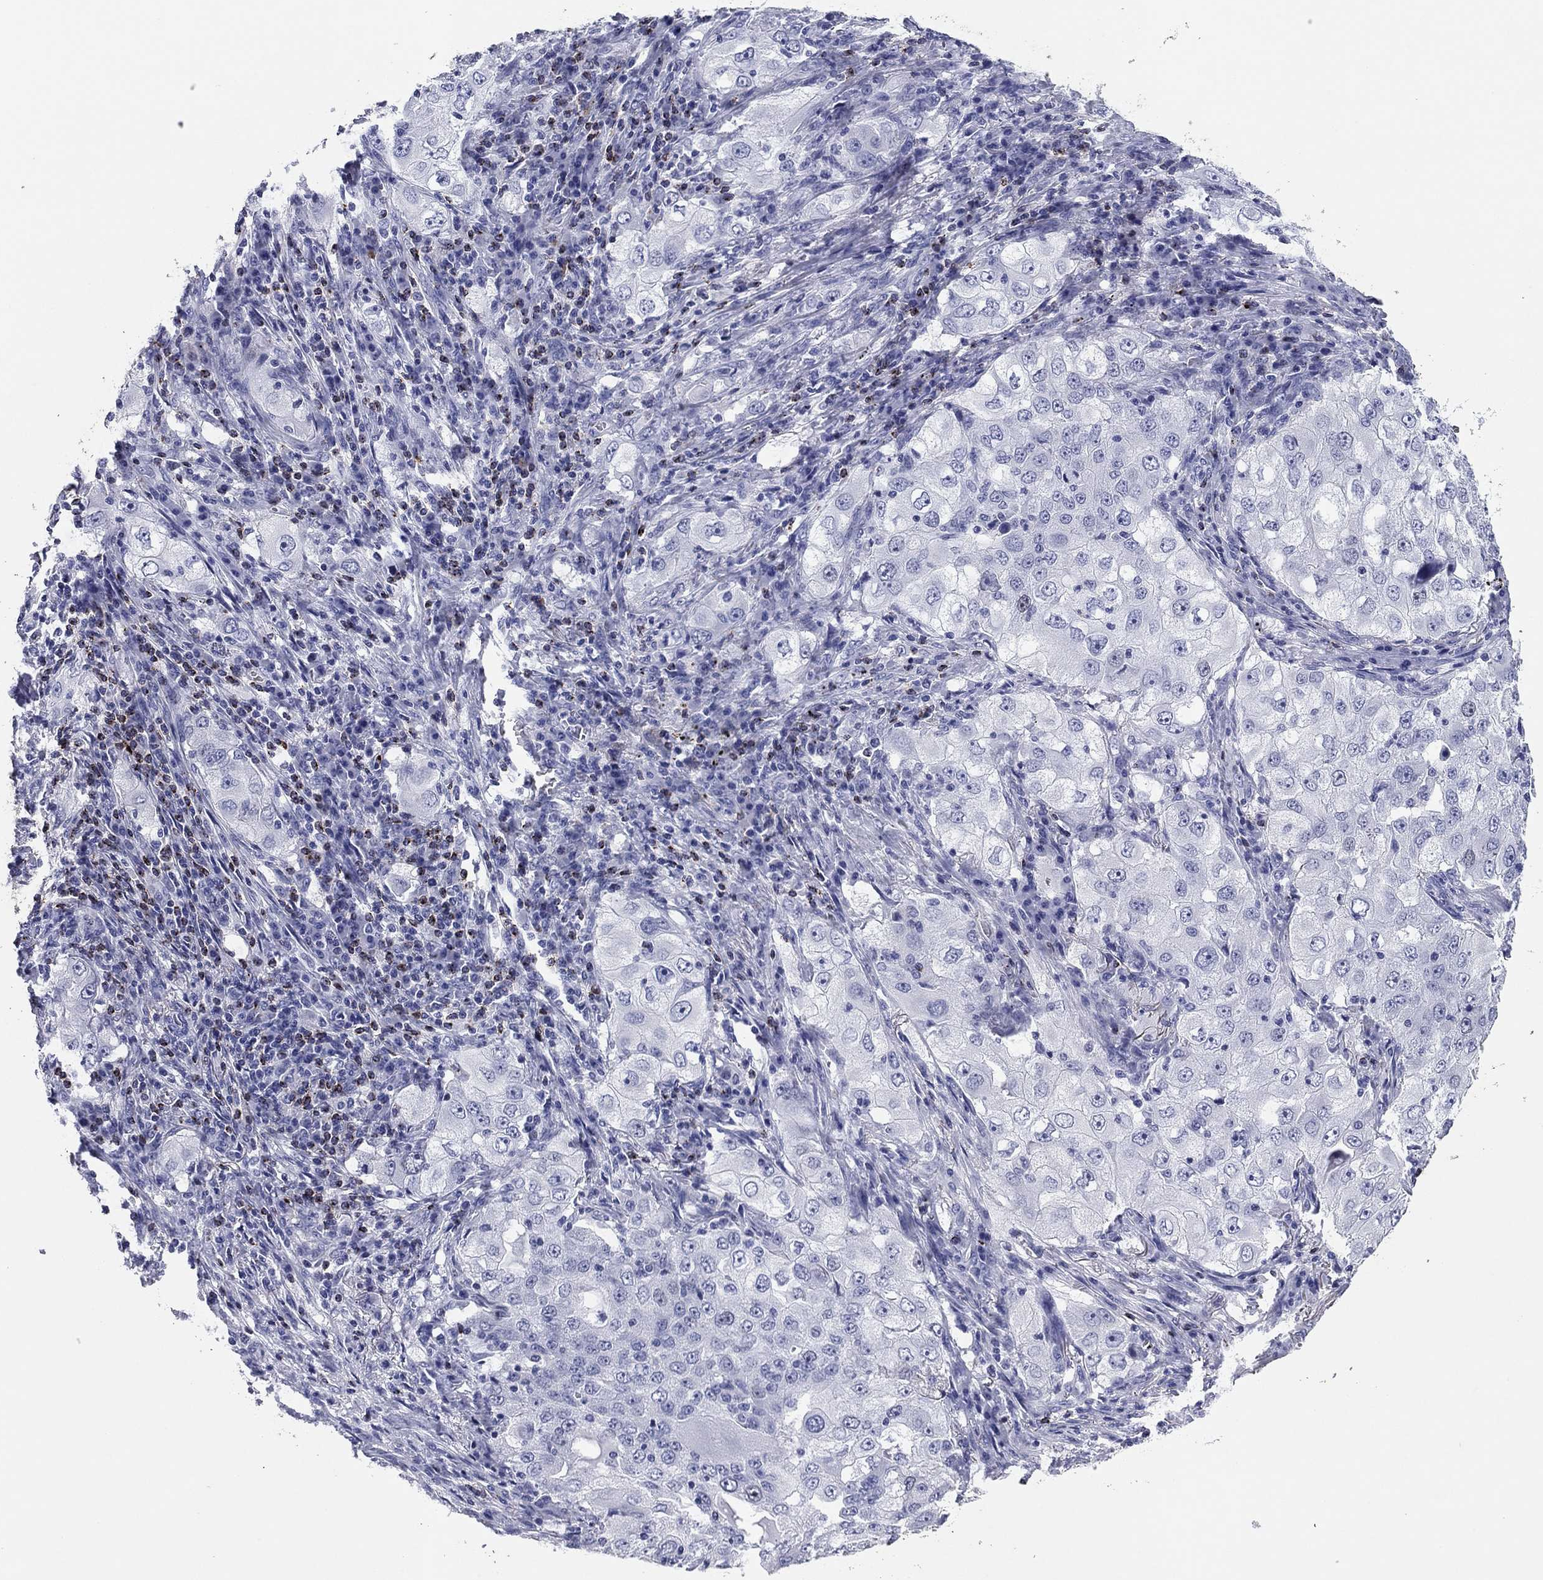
{"staining": {"intensity": "negative", "quantity": "none", "location": "none"}, "tissue": "lung cancer", "cell_type": "Tumor cells", "image_type": "cancer", "snomed": [{"axis": "morphology", "description": "Adenocarcinoma, NOS"}, {"axis": "topography", "description": "Lung"}], "caption": "Adenocarcinoma (lung) was stained to show a protein in brown. There is no significant positivity in tumor cells.", "gene": "GZMK", "patient": {"sex": "female", "age": 61}}